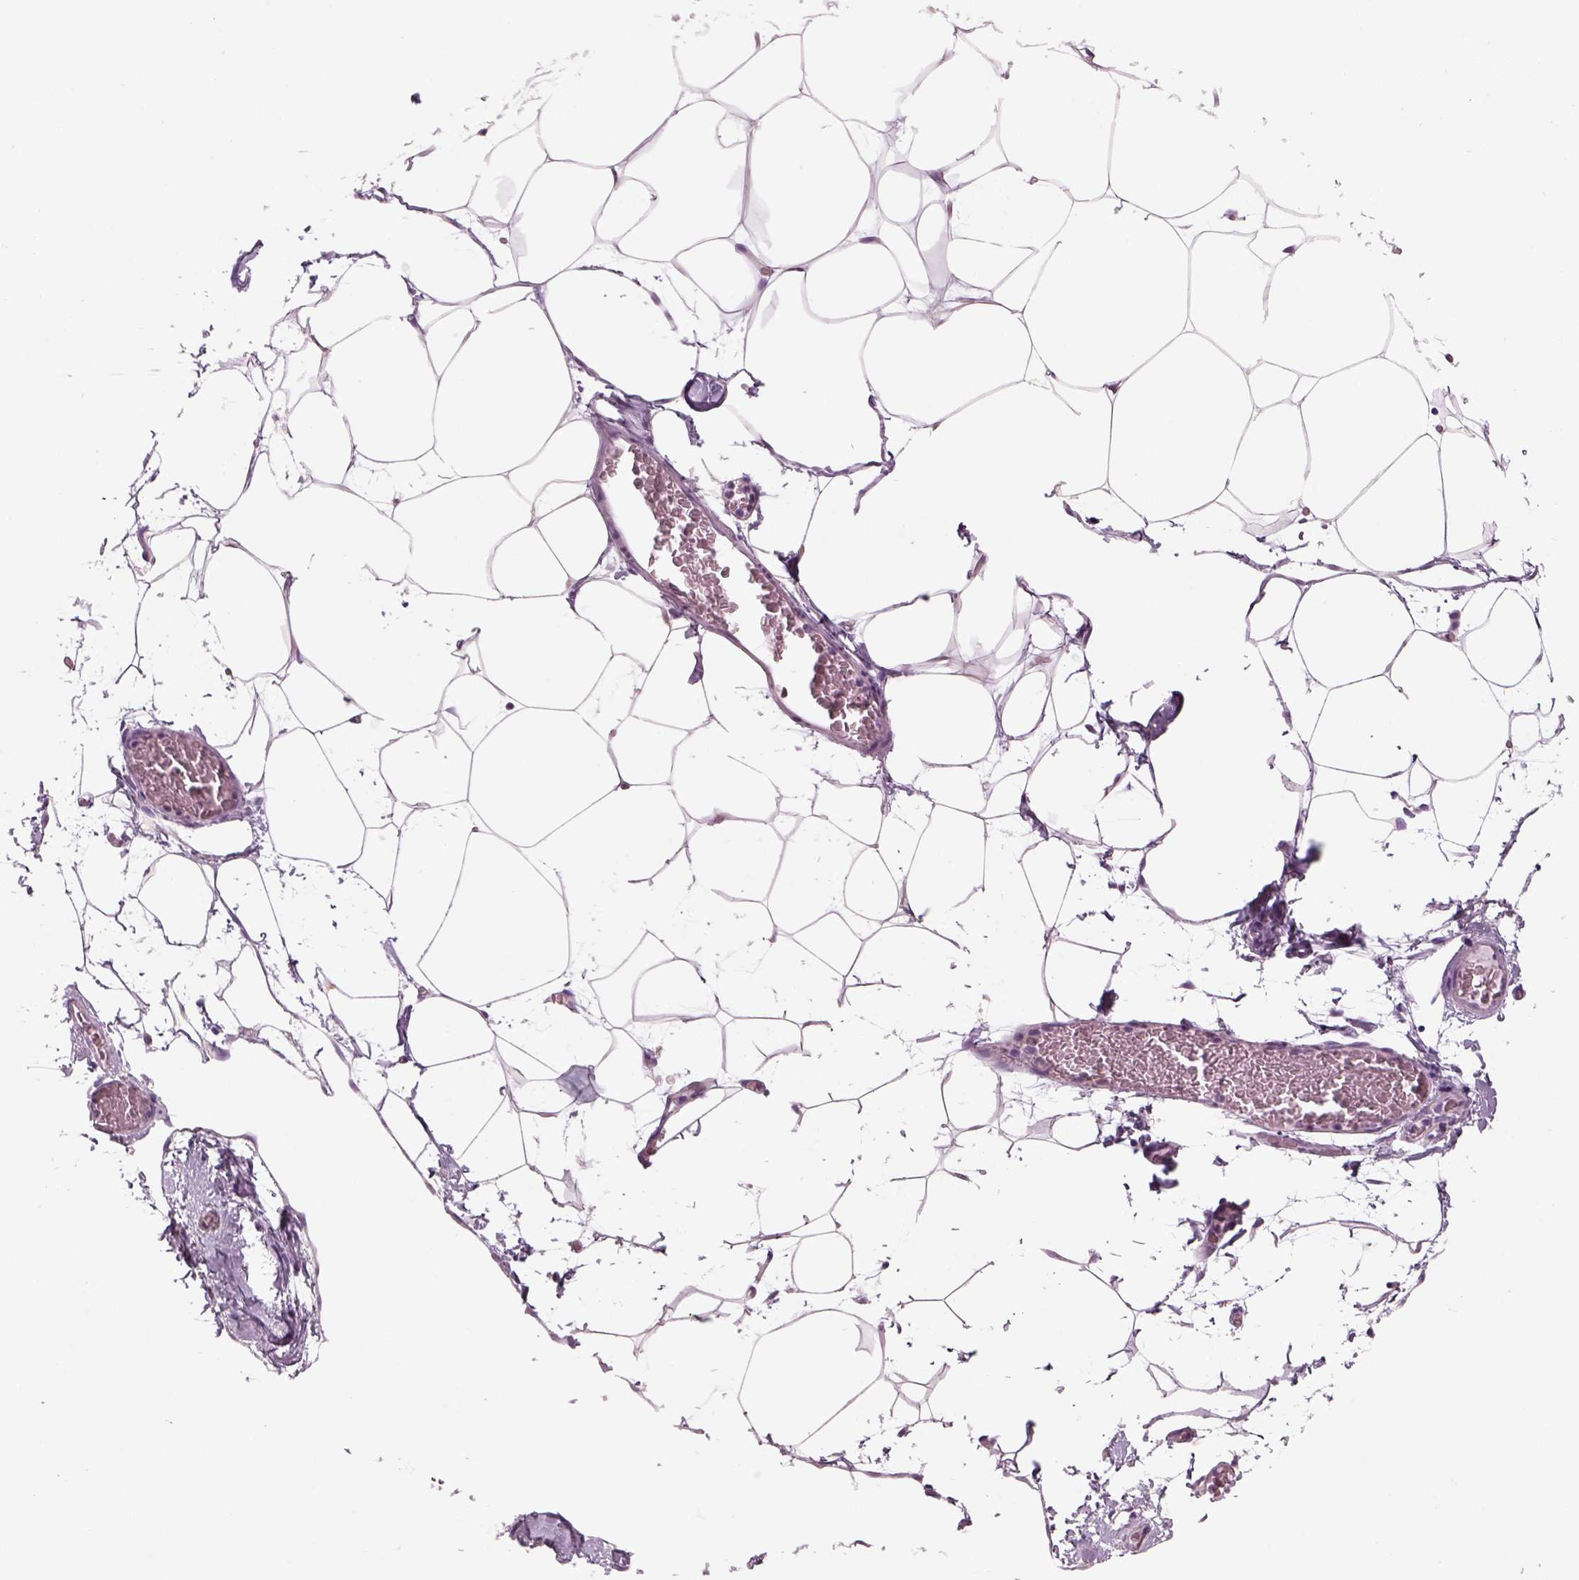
{"staining": {"intensity": "negative", "quantity": "none", "location": "none"}, "tissue": "adipose tissue", "cell_type": "Adipocytes", "image_type": "normal", "snomed": [{"axis": "morphology", "description": "Normal tissue, NOS"}, {"axis": "topography", "description": "Adipose tissue"}], "caption": "Adipose tissue was stained to show a protein in brown. There is no significant staining in adipocytes. (IHC, brightfield microscopy, high magnification).", "gene": "MDH1B", "patient": {"sex": "male", "age": 57}}